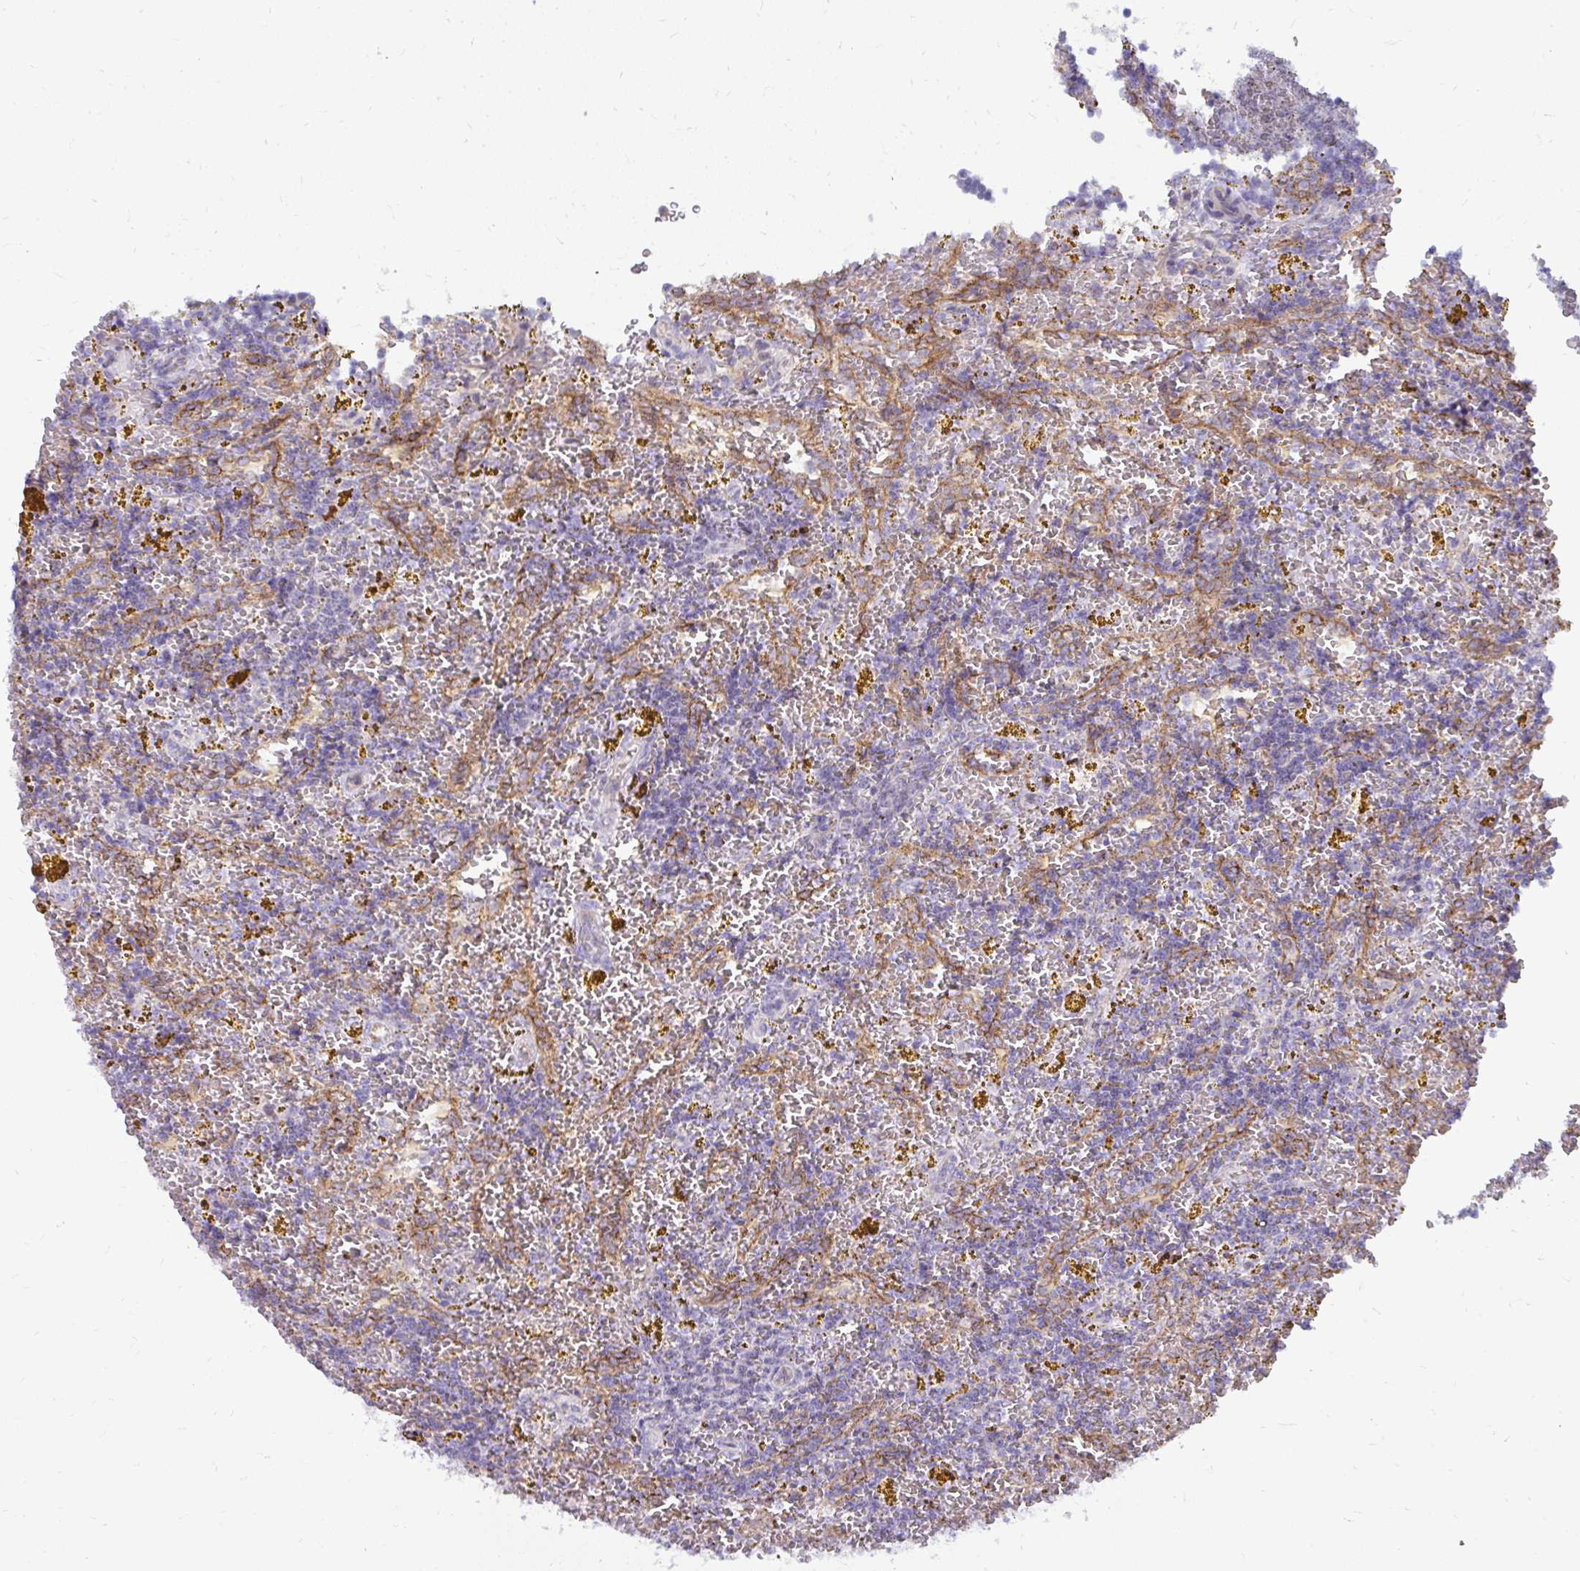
{"staining": {"intensity": "negative", "quantity": "none", "location": "none"}, "tissue": "lymphoma", "cell_type": "Tumor cells", "image_type": "cancer", "snomed": [{"axis": "morphology", "description": "Malignant lymphoma, non-Hodgkin's type, Low grade"}, {"axis": "topography", "description": "Spleen"}, {"axis": "topography", "description": "Lymph node"}], "caption": "Histopathology image shows no protein staining in tumor cells of low-grade malignant lymphoma, non-Hodgkin's type tissue.", "gene": "MUS81", "patient": {"sex": "female", "age": 66}}